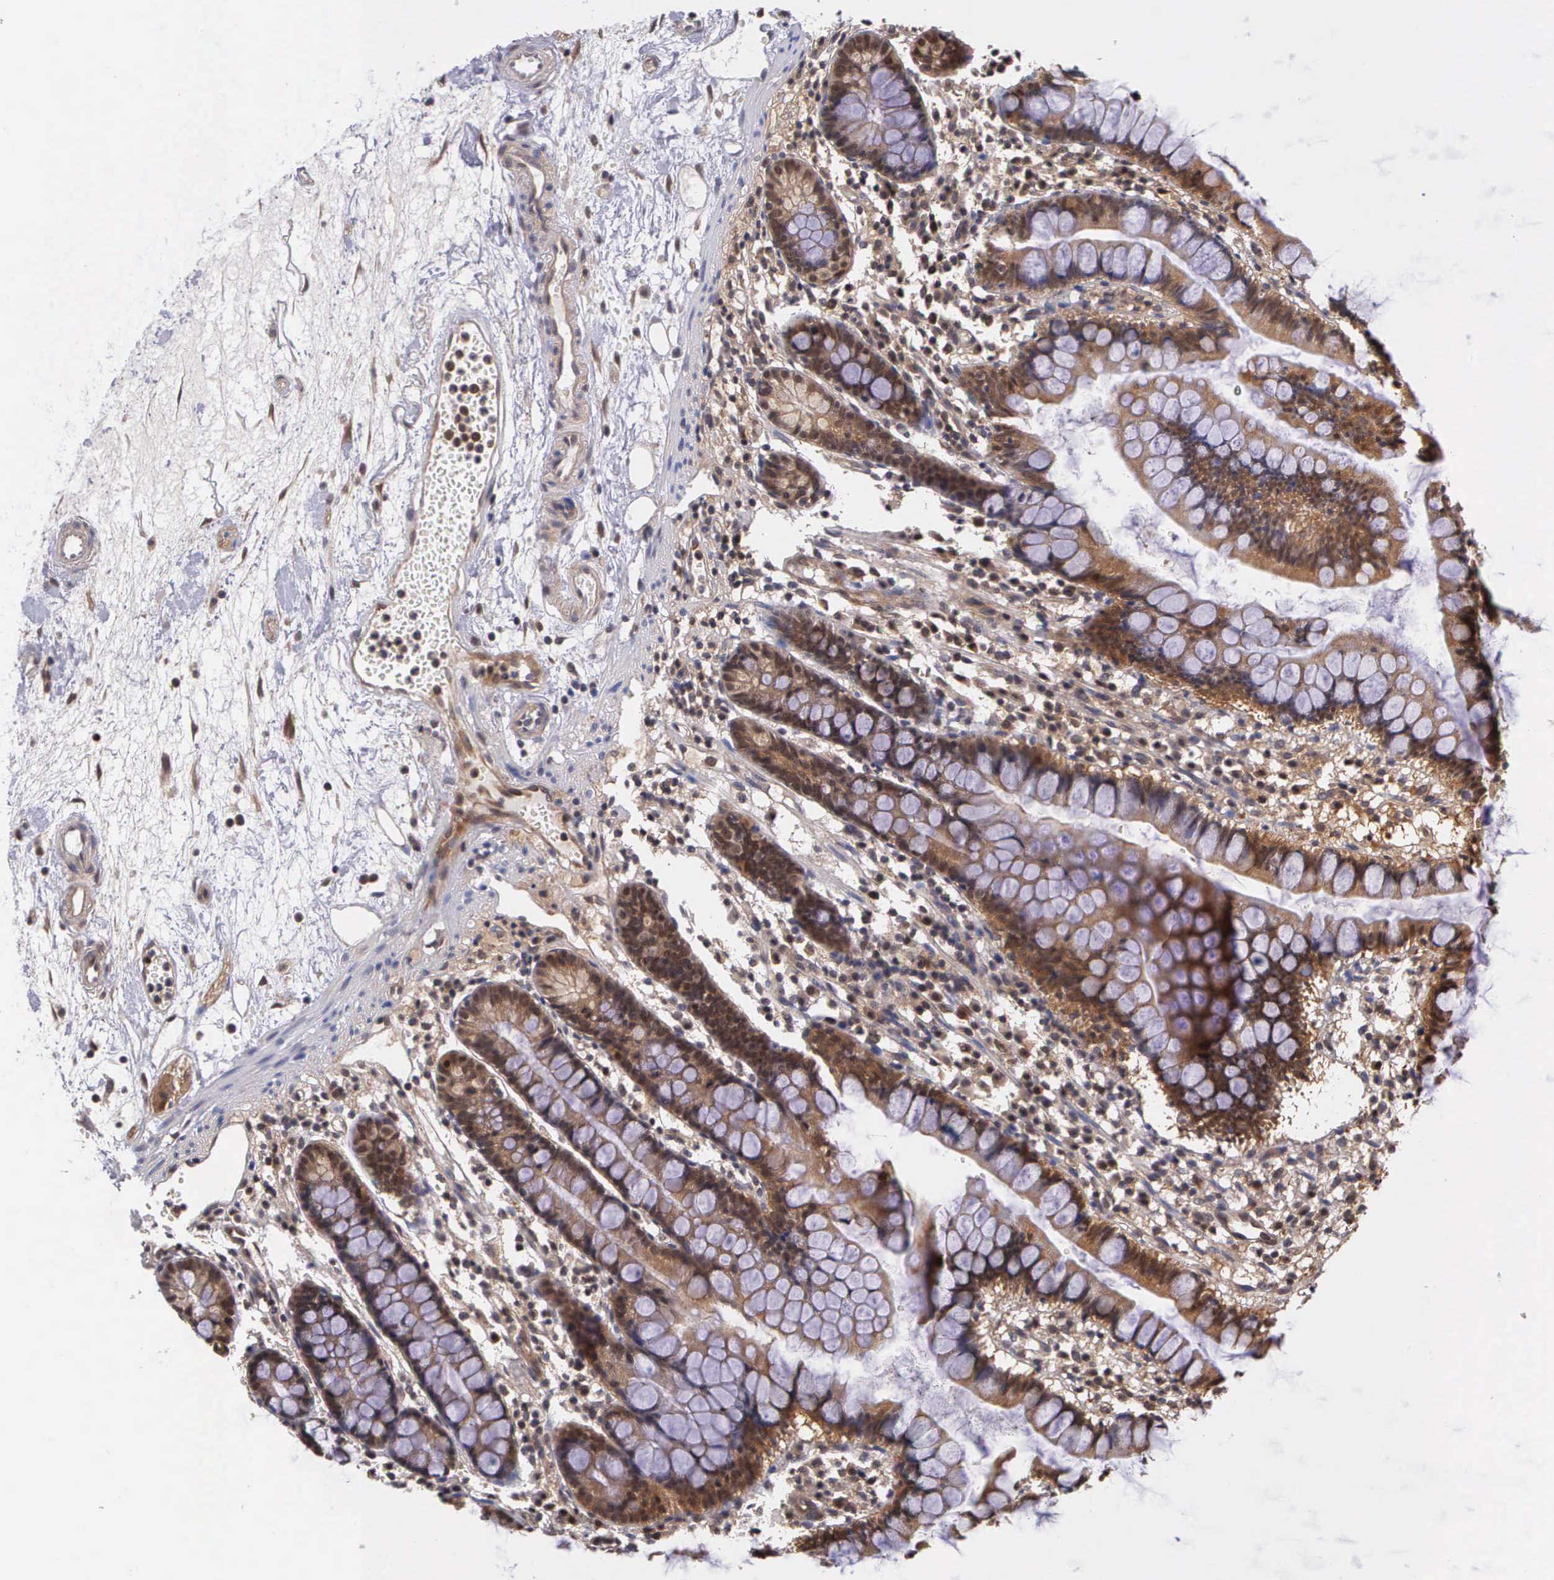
{"staining": {"intensity": "strong", "quantity": ">75%", "location": "cytoplasmic/membranous"}, "tissue": "small intestine", "cell_type": "Glandular cells", "image_type": "normal", "snomed": [{"axis": "morphology", "description": "Normal tissue, NOS"}, {"axis": "topography", "description": "Small intestine"}], "caption": "Human small intestine stained with a brown dye shows strong cytoplasmic/membranous positive positivity in about >75% of glandular cells.", "gene": "IGBP1P2", "patient": {"sex": "female", "age": 51}}